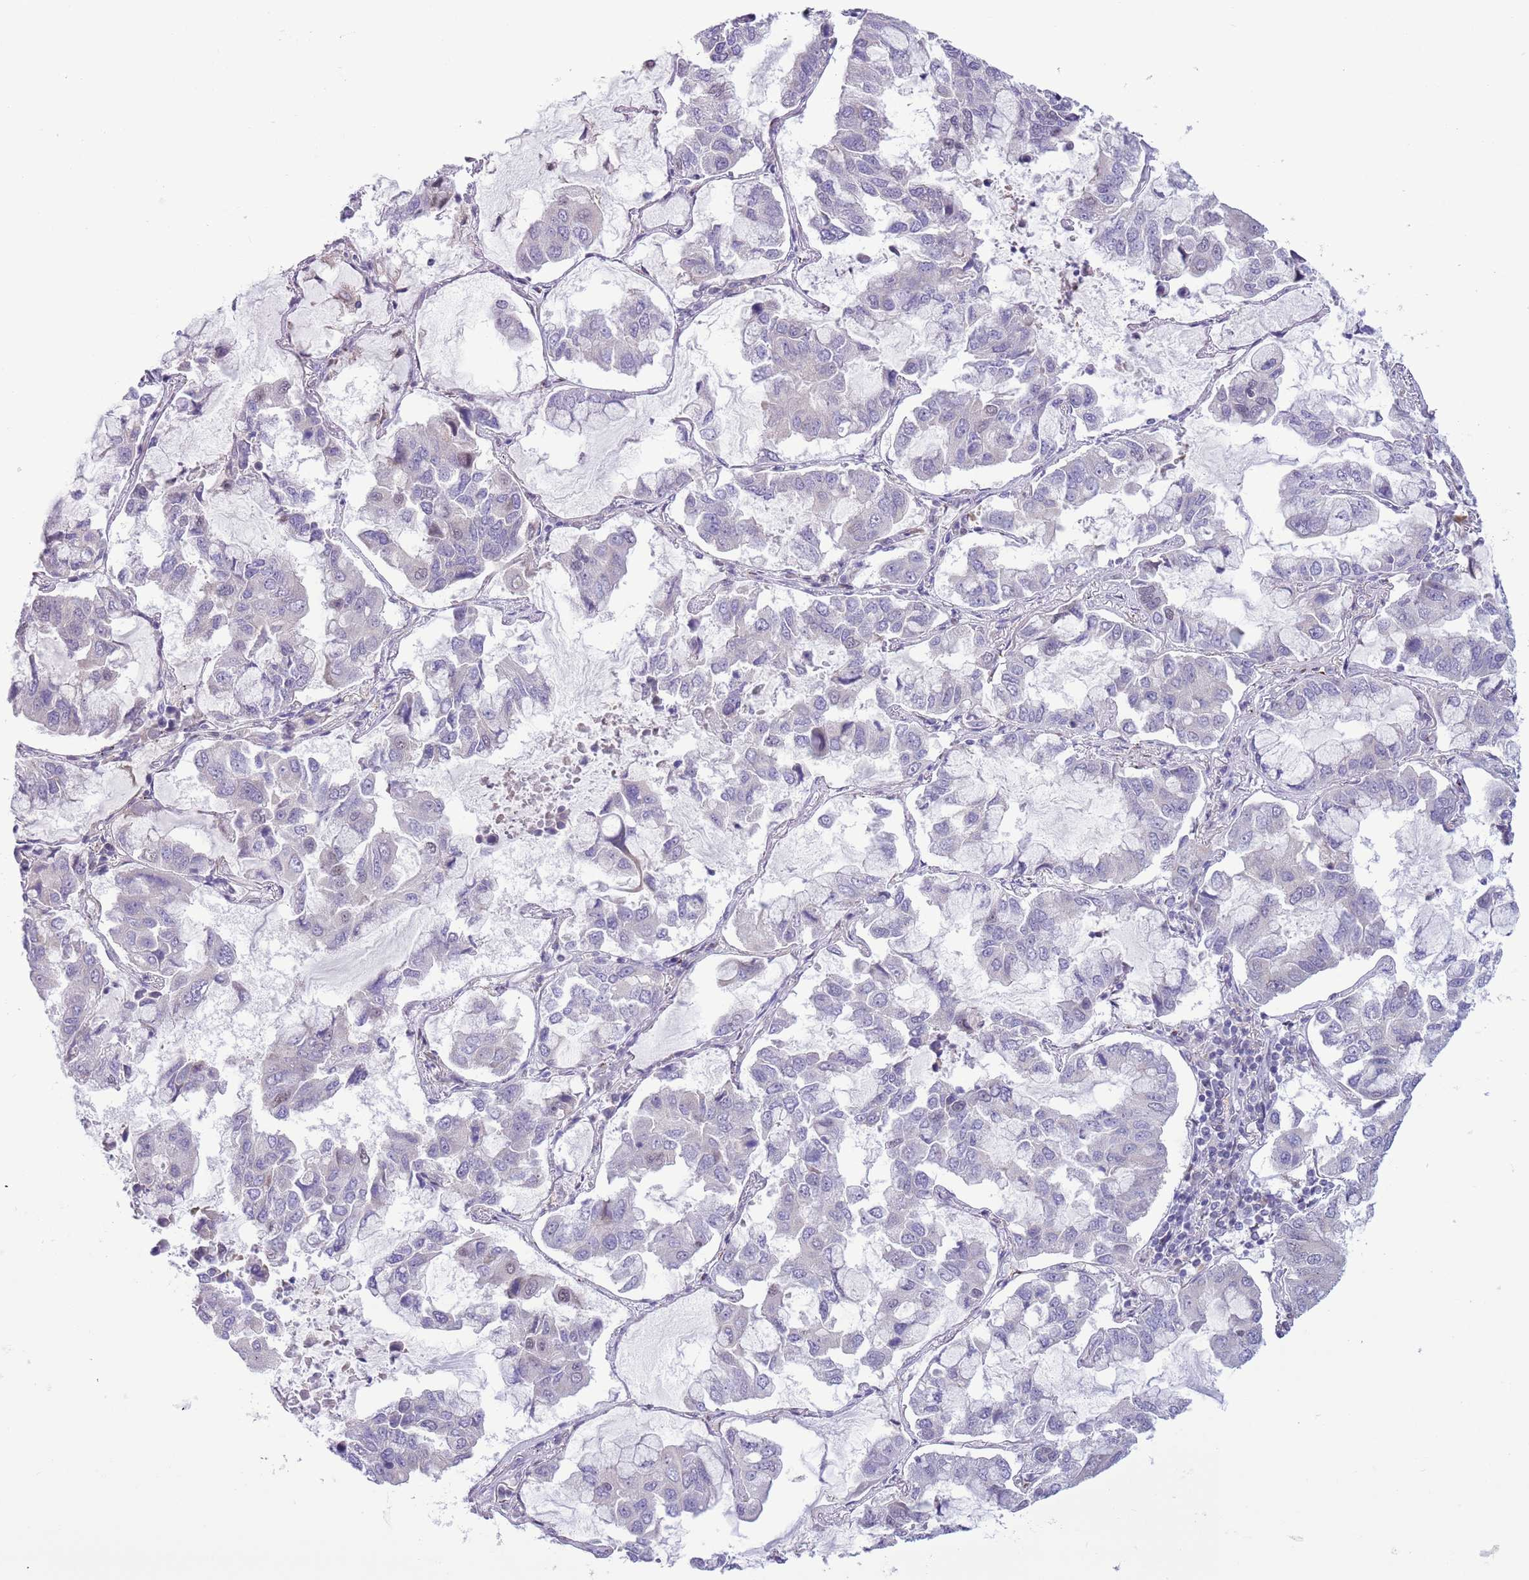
{"staining": {"intensity": "negative", "quantity": "none", "location": "none"}, "tissue": "lung cancer", "cell_type": "Tumor cells", "image_type": "cancer", "snomed": [{"axis": "morphology", "description": "Adenocarcinoma, NOS"}, {"axis": "topography", "description": "Lung"}], "caption": "Immunohistochemistry (IHC) micrograph of human lung adenocarcinoma stained for a protein (brown), which shows no positivity in tumor cells.", "gene": "ZNF576", "patient": {"sex": "male", "age": 64}}